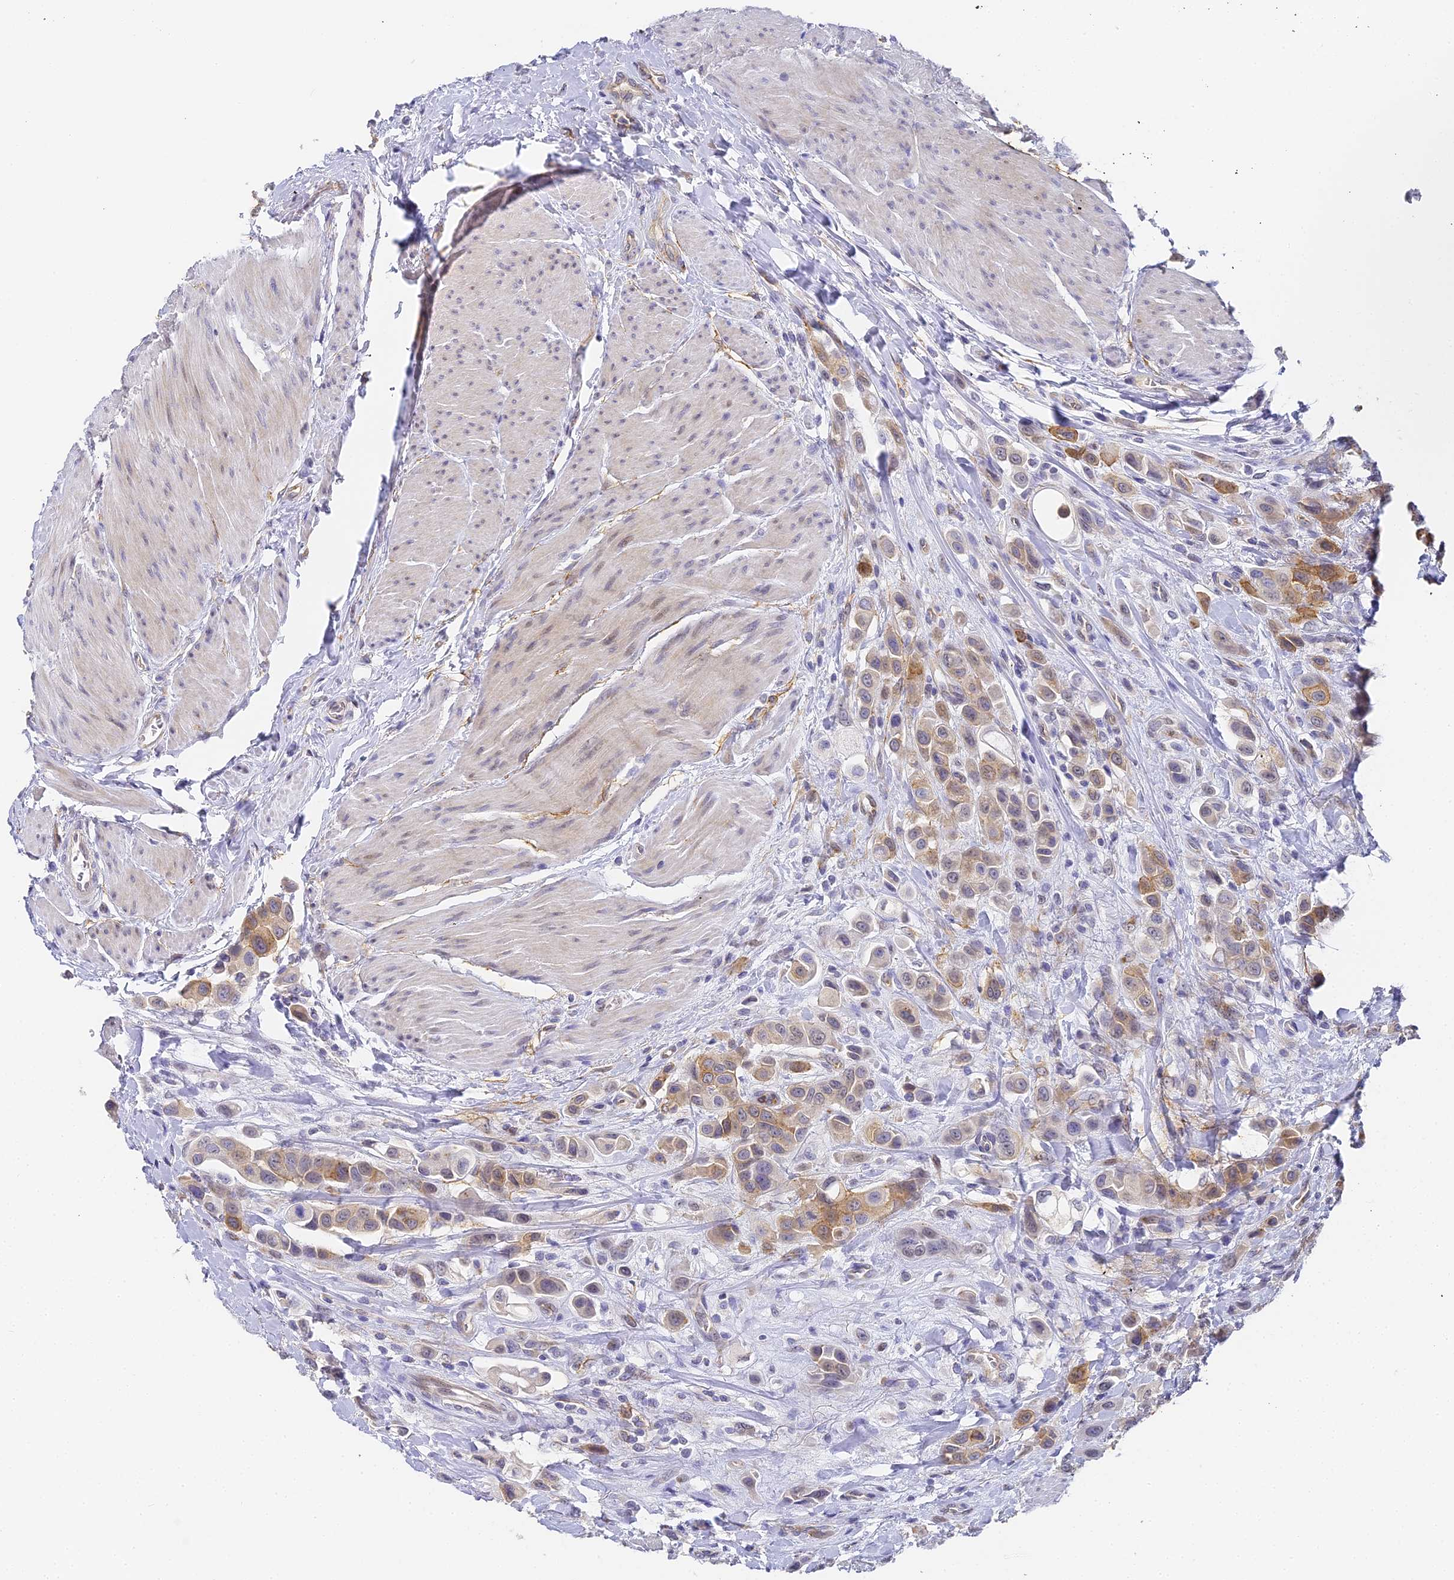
{"staining": {"intensity": "moderate", "quantity": ">75%", "location": "cytoplasmic/membranous"}, "tissue": "urothelial cancer", "cell_type": "Tumor cells", "image_type": "cancer", "snomed": [{"axis": "morphology", "description": "Urothelial carcinoma, High grade"}, {"axis": "topography", "description": "Urinary bladder"}], "caption": "IHC (DAB) staining of urothelial cancer reveals moderate cytoplasmic/membranous protein staining in about >75% of tumor cells.", "gene": "GJA1", "patient": {"sex": "male", "age": 50}}